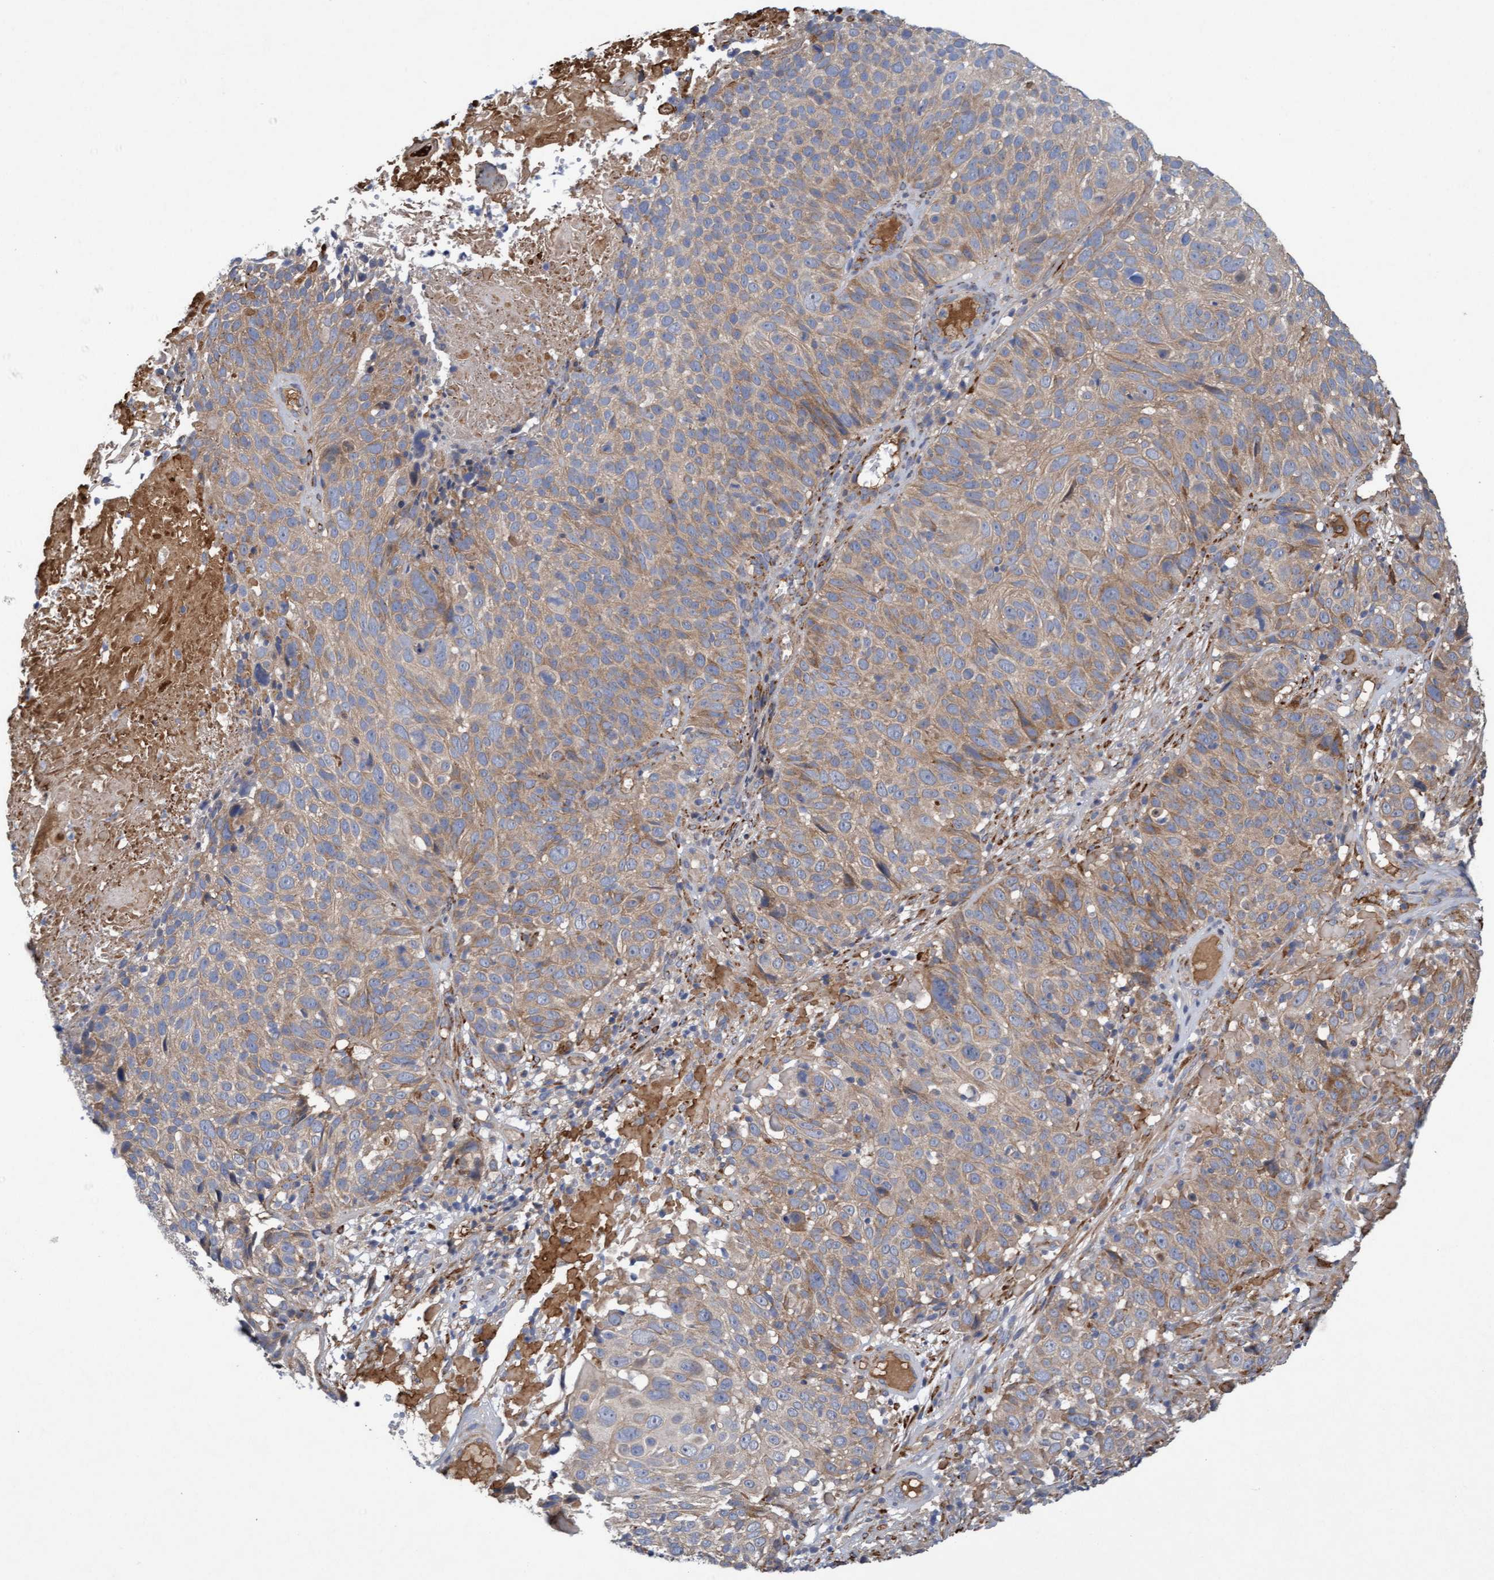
{"staining": {"intensity": "weak", "quantity": ">75%", "location": "cytoplasmic/membranous"}, "tissue": "cervical cancer", "cell_type": "Tumor cells", "image_type": "cancer", "snomed": [{"axis": "morphology", "description": "Squamous cell carcinoma, NOS"}, {"axis": "topography", "description": "Cervix"}], "caption": "An immunohistochemistry image of tumor tissue is shown. Protein staining in brown highlights weak cytoplasmic/membranous positivity in cervical cancer (squamous cell carcinoma) within tumor cells. (brown staining indicates protein expression, while blue staining denotes nuclei).", "gene": "DDHD2", "patient": {"sex": "female", "age": 74}}